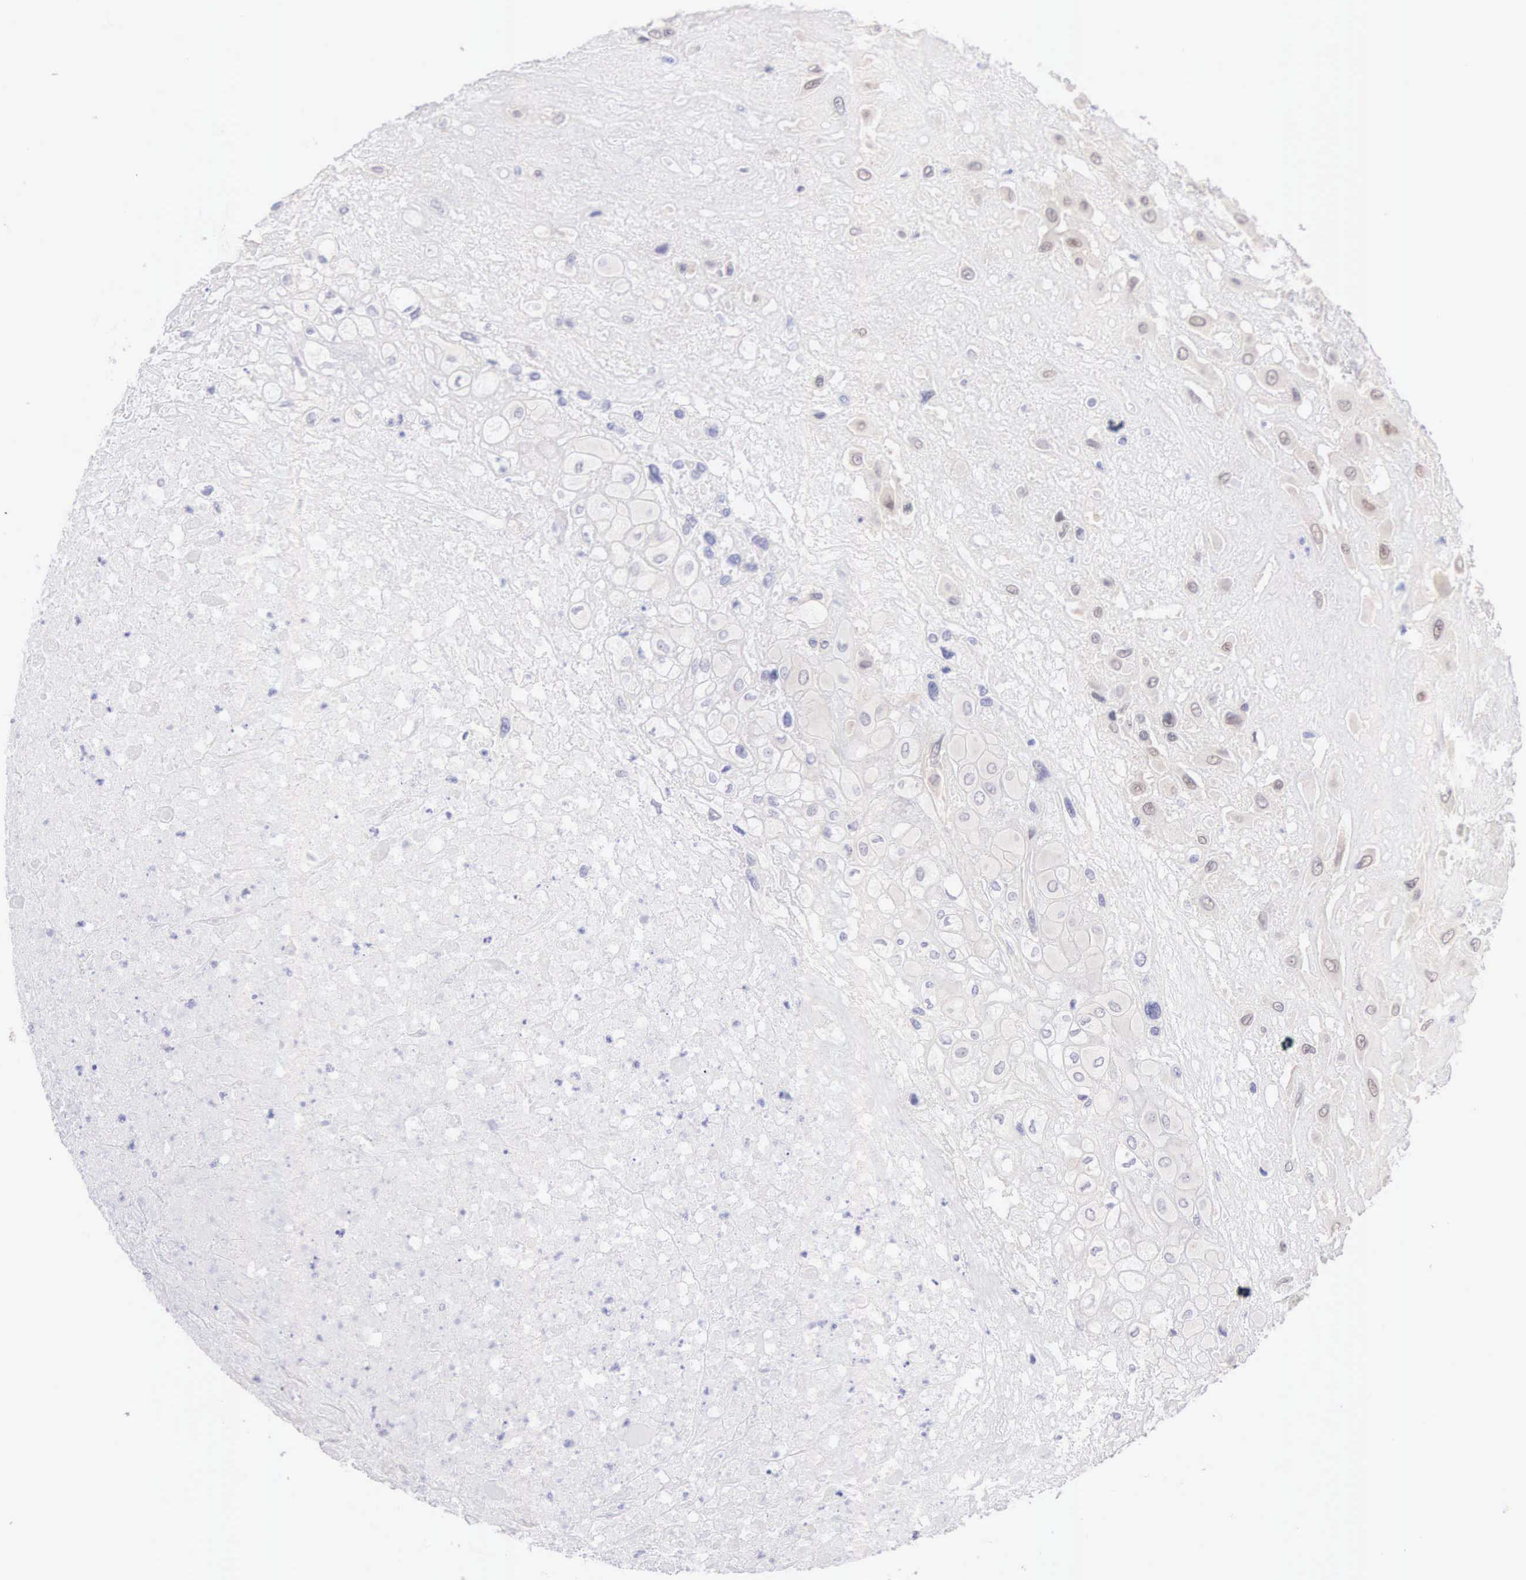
{"staining": {"intensity": "moderate", "quantity": "25%-75%", "location": "cytoplasmic/membranous"}, "tissue": "placenta", "cell_type": "Decidual cells", "image_type": "normal", "snomed": [{"axis": "morphology", "description": "Normal tissue, NOS"}, {"axis": "topography", "description": "Placenta"}], "caption": "An image of human placenta stained for a protein displays moderate cytoplasmic/membranous brown staining in decidual cells. The staining was performed using DAB, with brown indicating positive protein expression. Nuclei are stained blue with hematoxylin.", "gene": "ARFGAP3", "patient": {"sex": "female", "age": 31}}